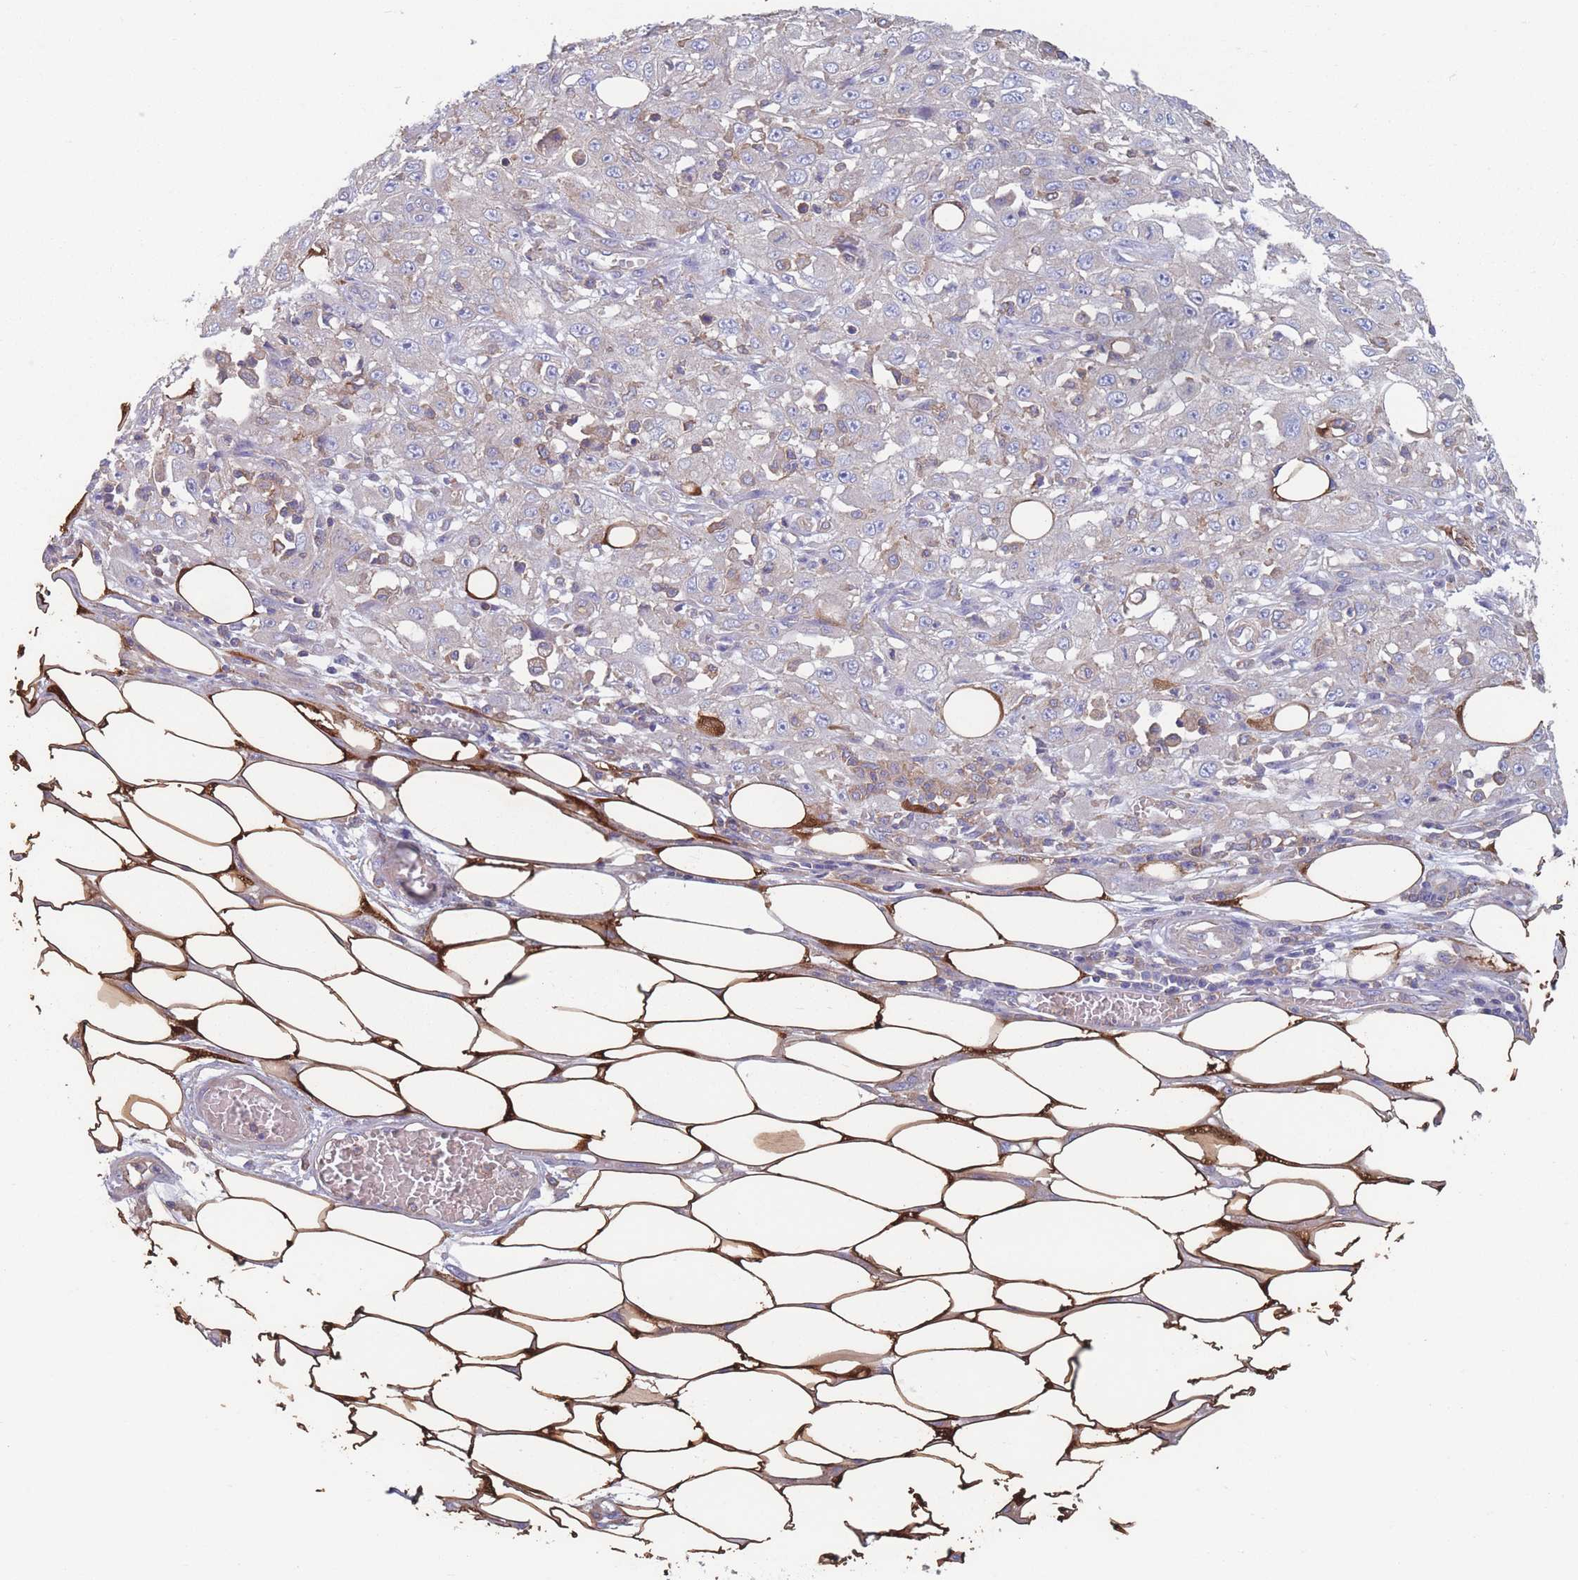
{"staining": {"intensity": "negative", "quantity": "none", "location": "none"}, "tissue": "skin cancer", "cell_type": "Tumor cells", "image_type": "cancer", "snomed": [{"axis": "morphology", "description": "Squamous cell carcinoma, NOS"}, {"axis": "morphology", "description": "Squamous cell carcinoma, metastatic, NOS"}, {"axis": "topography", "description": "Skin"}, {"axis": "topography", "description": "Lymph node"}], "caption": "DAB (3,3'-diaminobenzidine) immunohistochemical staining of metastatic squamous cell carcinoma (skin) exhibits no significant expression in tumor cells. (Stains: DAB IHC with hematoxylin counter stain, Microscopy: brightfield microscopy at high magnification).", "gene": "ADH1A", "patient": {"sex": "male", "age": 75}}